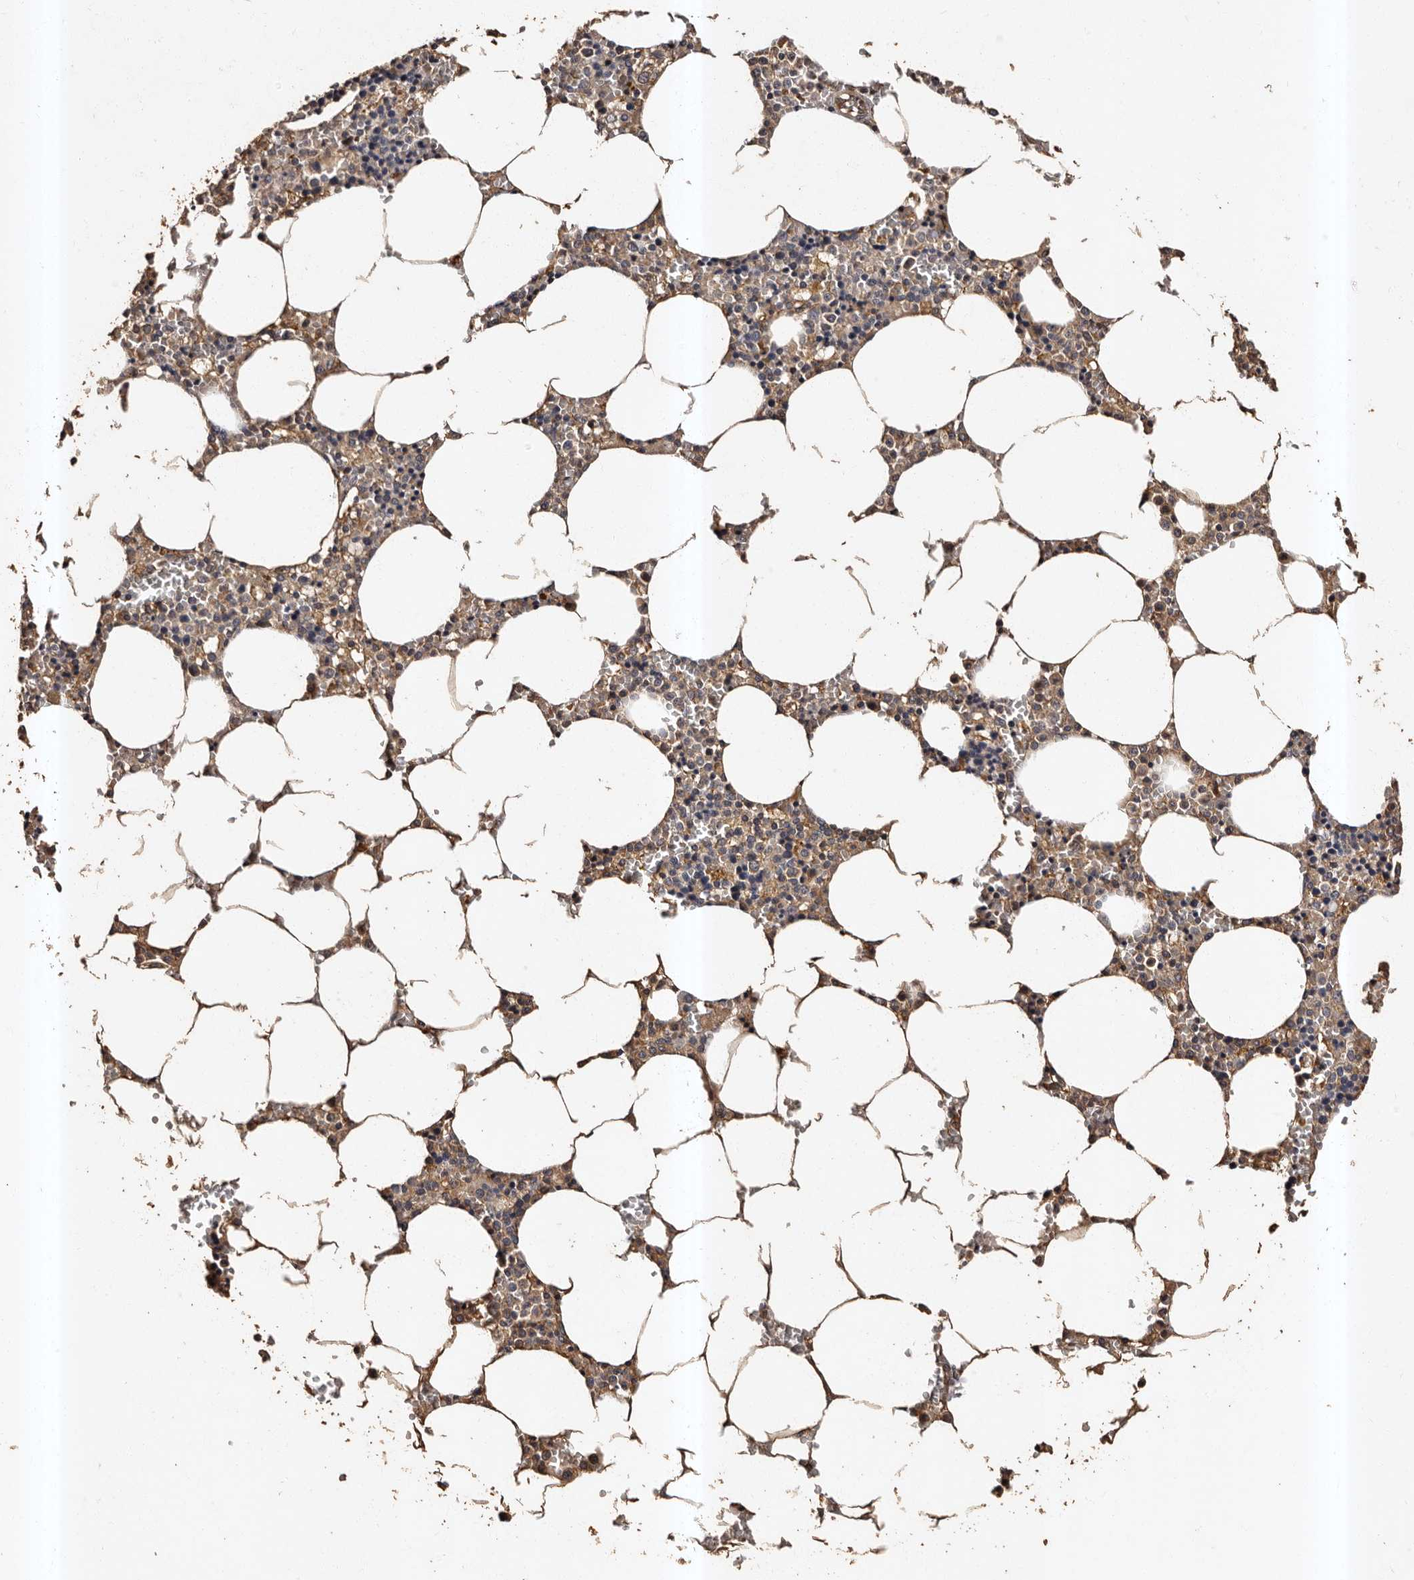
{"staining": {"intensity": "weak", "quantity": "25%-75%", "location": "cytoplasmic/membranous"}, "tissue": "bone marrow", "cell_type": "Hematopoietic cells", "image_type": "normal", "snomed": [{"axis": "morphology", "description": "Normal tissue, NOS"}, {"axis": "topography", "description": "Bone marrow"}], "caption": "High-power microscopy captured an immunohistochemistry photomicrograph of benign bone marrow, revealing weak cytoplasmic/membranous expression in about 25%-75% of hematopoietic cells.", "gene": "ADCK5", "patient": {"sex": "male", "age": 70}}